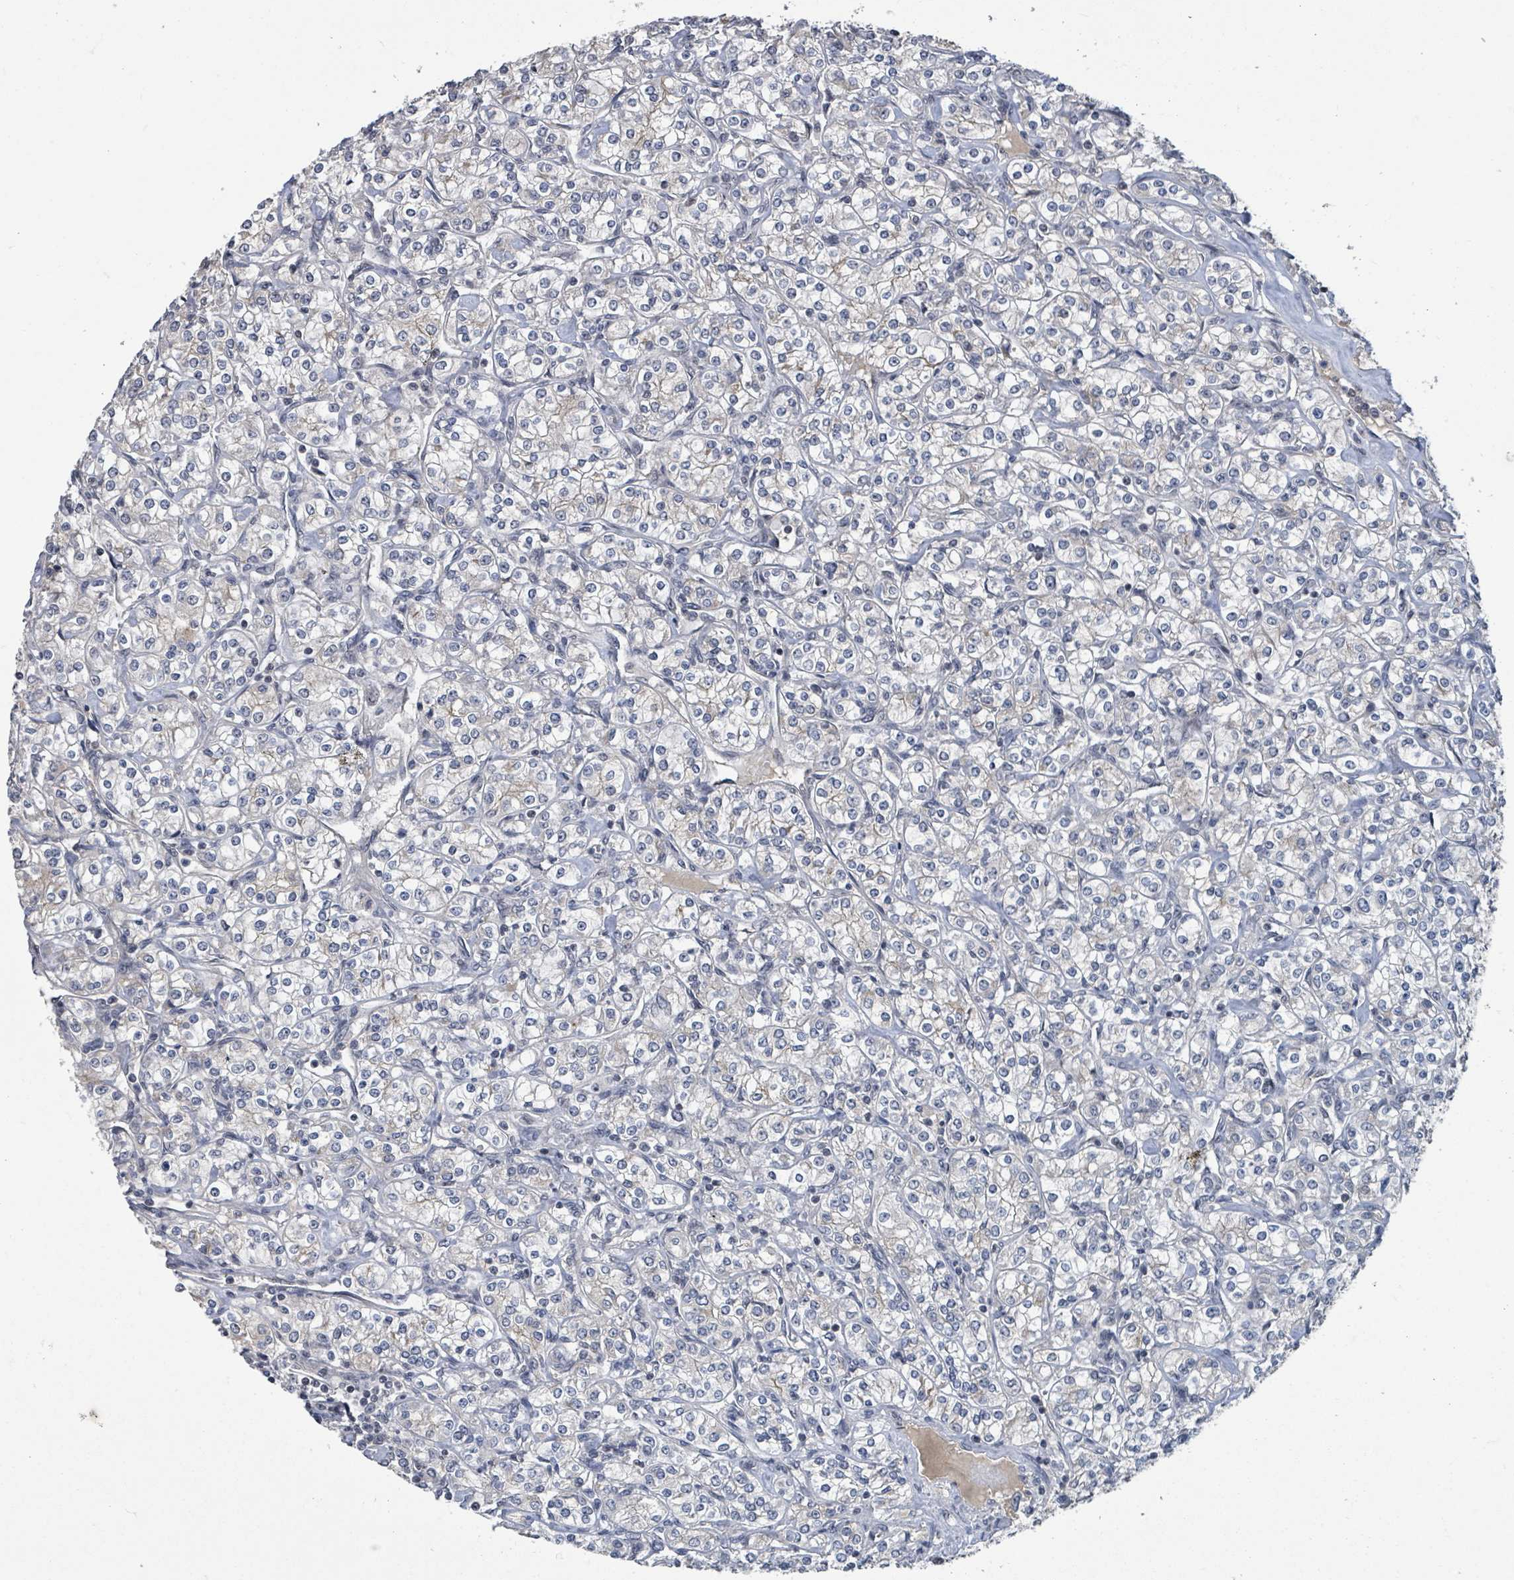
{"staining": {"intensity": "negative", "quantity": "none", "location": "none"}, "tissue": "renal cancer", "cell_type": "Tumor cells", "image_type": "cancer", "snomed": [{"axis": "morphology", "description": "Adenocarcinoma, NOS"}, {"axis": "topography", "description": "Kidney"}], "caption": "Photomicrograph shows no protein staining in tumor cells of renal cancer tissue. The staining was performed using DAB (3,3'-diaminobenzidine) to visualize the protein expression in brown, while the nuclei were stained in blue with hematoxylin (Magnification: 20x).", "gene": "ZBTB14", "patient": {"sex": "male", "age": 77}}